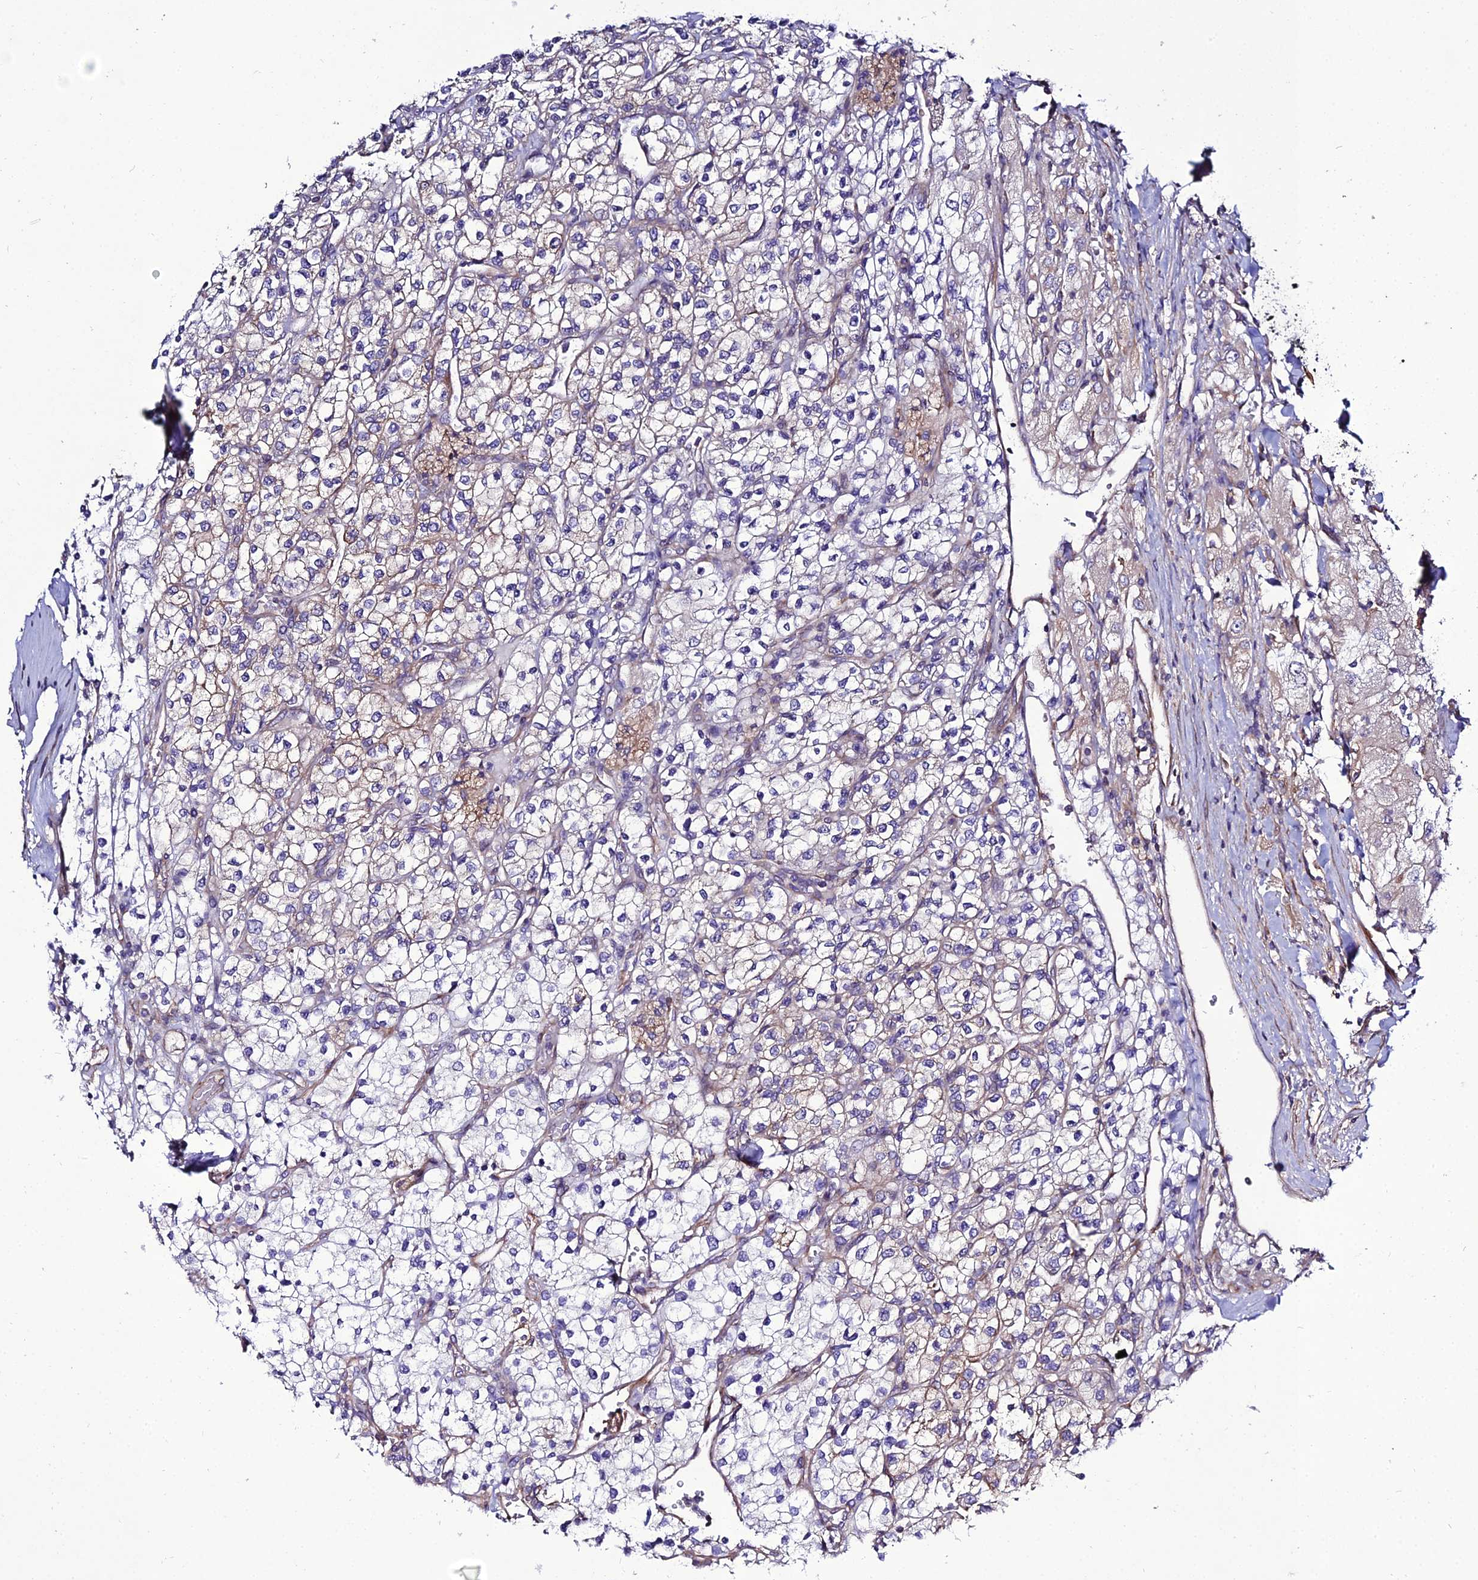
{"staining": {"intensity": "weak", "quantity": "25%-75%", "location": "cytoplasmic/membranous"}, "tissue": "renal cancer", "cell_type": "Tumor cells", "image_type": "cancer", "snomed": [{"axis": "morphology", "description": "Adenocarcinoma, NOS"}, {"axis": "topography", "description": "Kidney"}], "caption": "Protein staining of renal adenocarcinoma tissue displays weak cytoplasmic/membranous expression in about 25%-75% of tumor cells. Nuclei are stained in blue.", "gene": "ARL6IP1", "patient": {"sex": "male", "age": 80}}